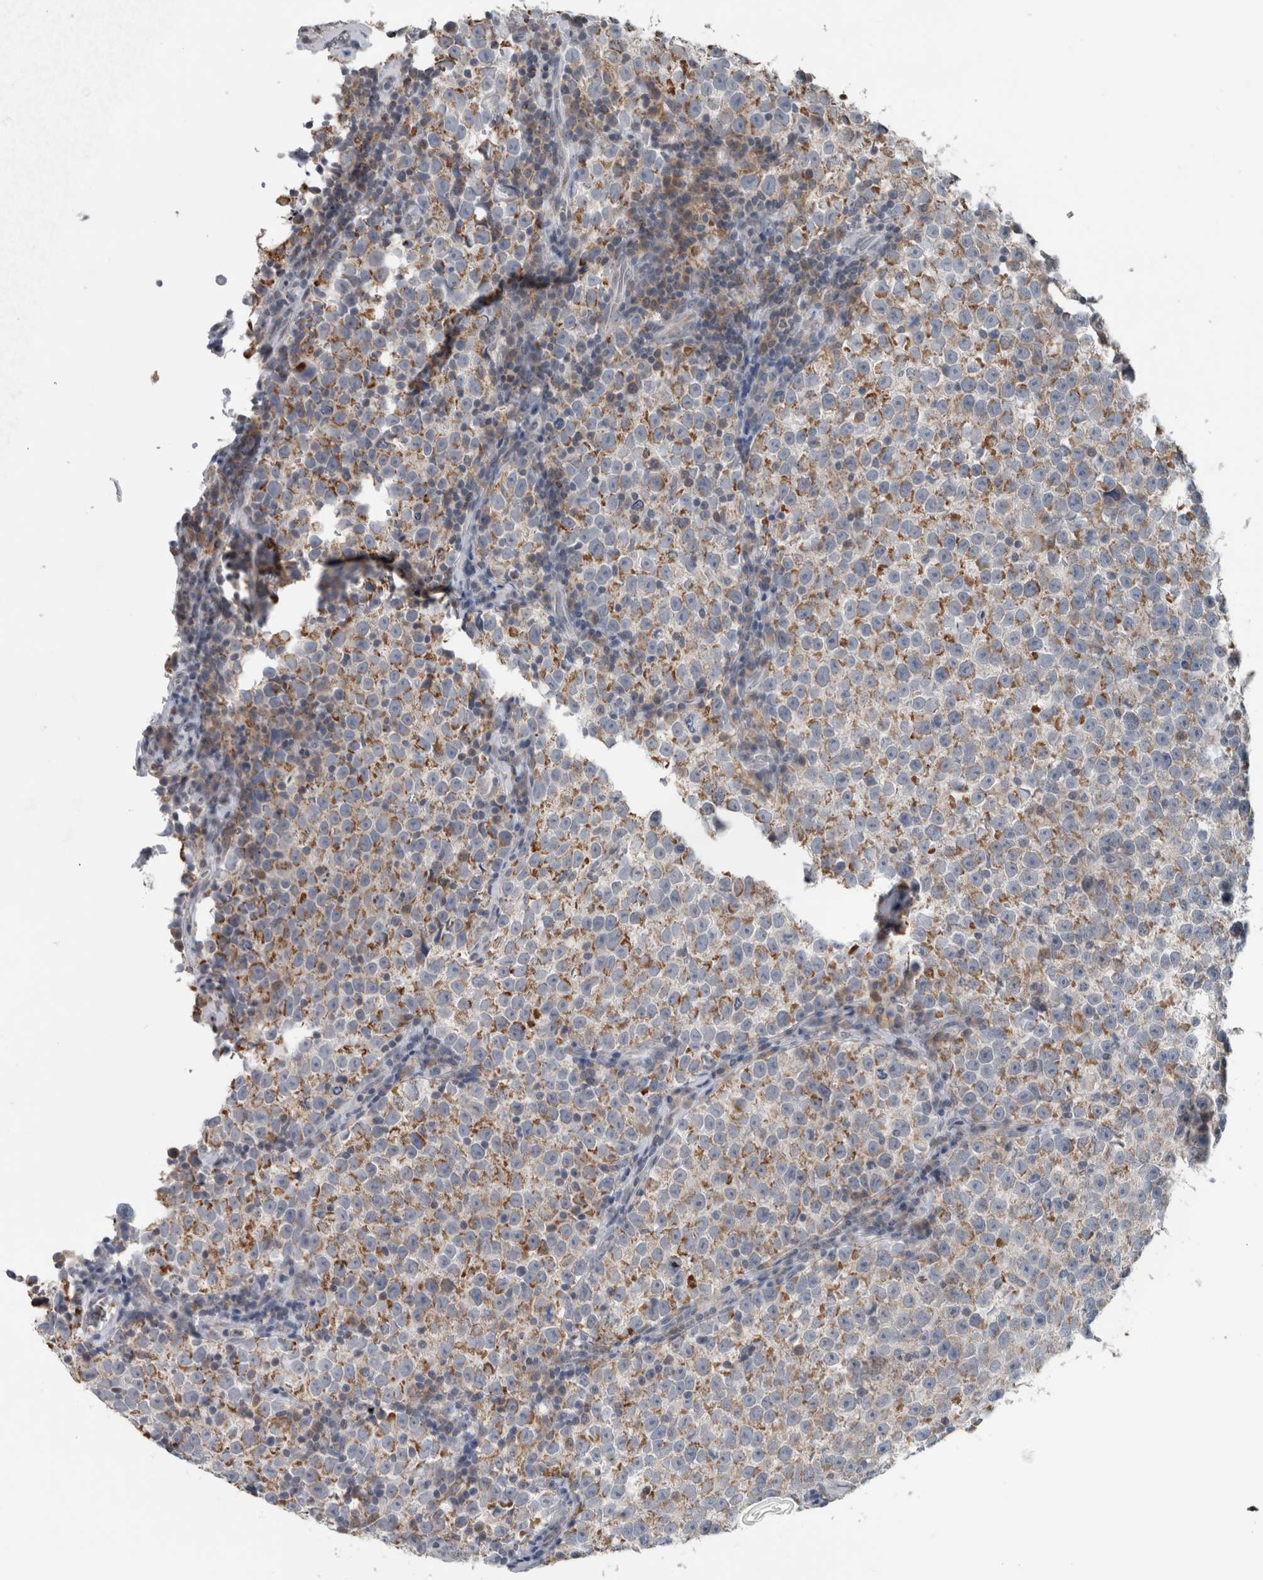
{"staining": {"intensity": "moderate", "quantity": ">75%", "location": "cytoplasmic/membranous"}, "tissue": "testis cancer", "cell_type": "Tumor cells", "image_type": "cancer", "snomed": [{"axis": "morphology", "description": "Normal tissue, NOS"}, {"axis": "morphology", "description": "Seminoma, NOS"}, {"axis": "topography", "description": "Testis"}], "caption": "A micrograph showing moderate cytoplasmic/membranous staining in approximately >75% of tumor cells in testis seminoma, as visualized by brown immunohistochemical staining.", "gene": "ACSF2", "patient": {"sex": "male", "age": 43}}